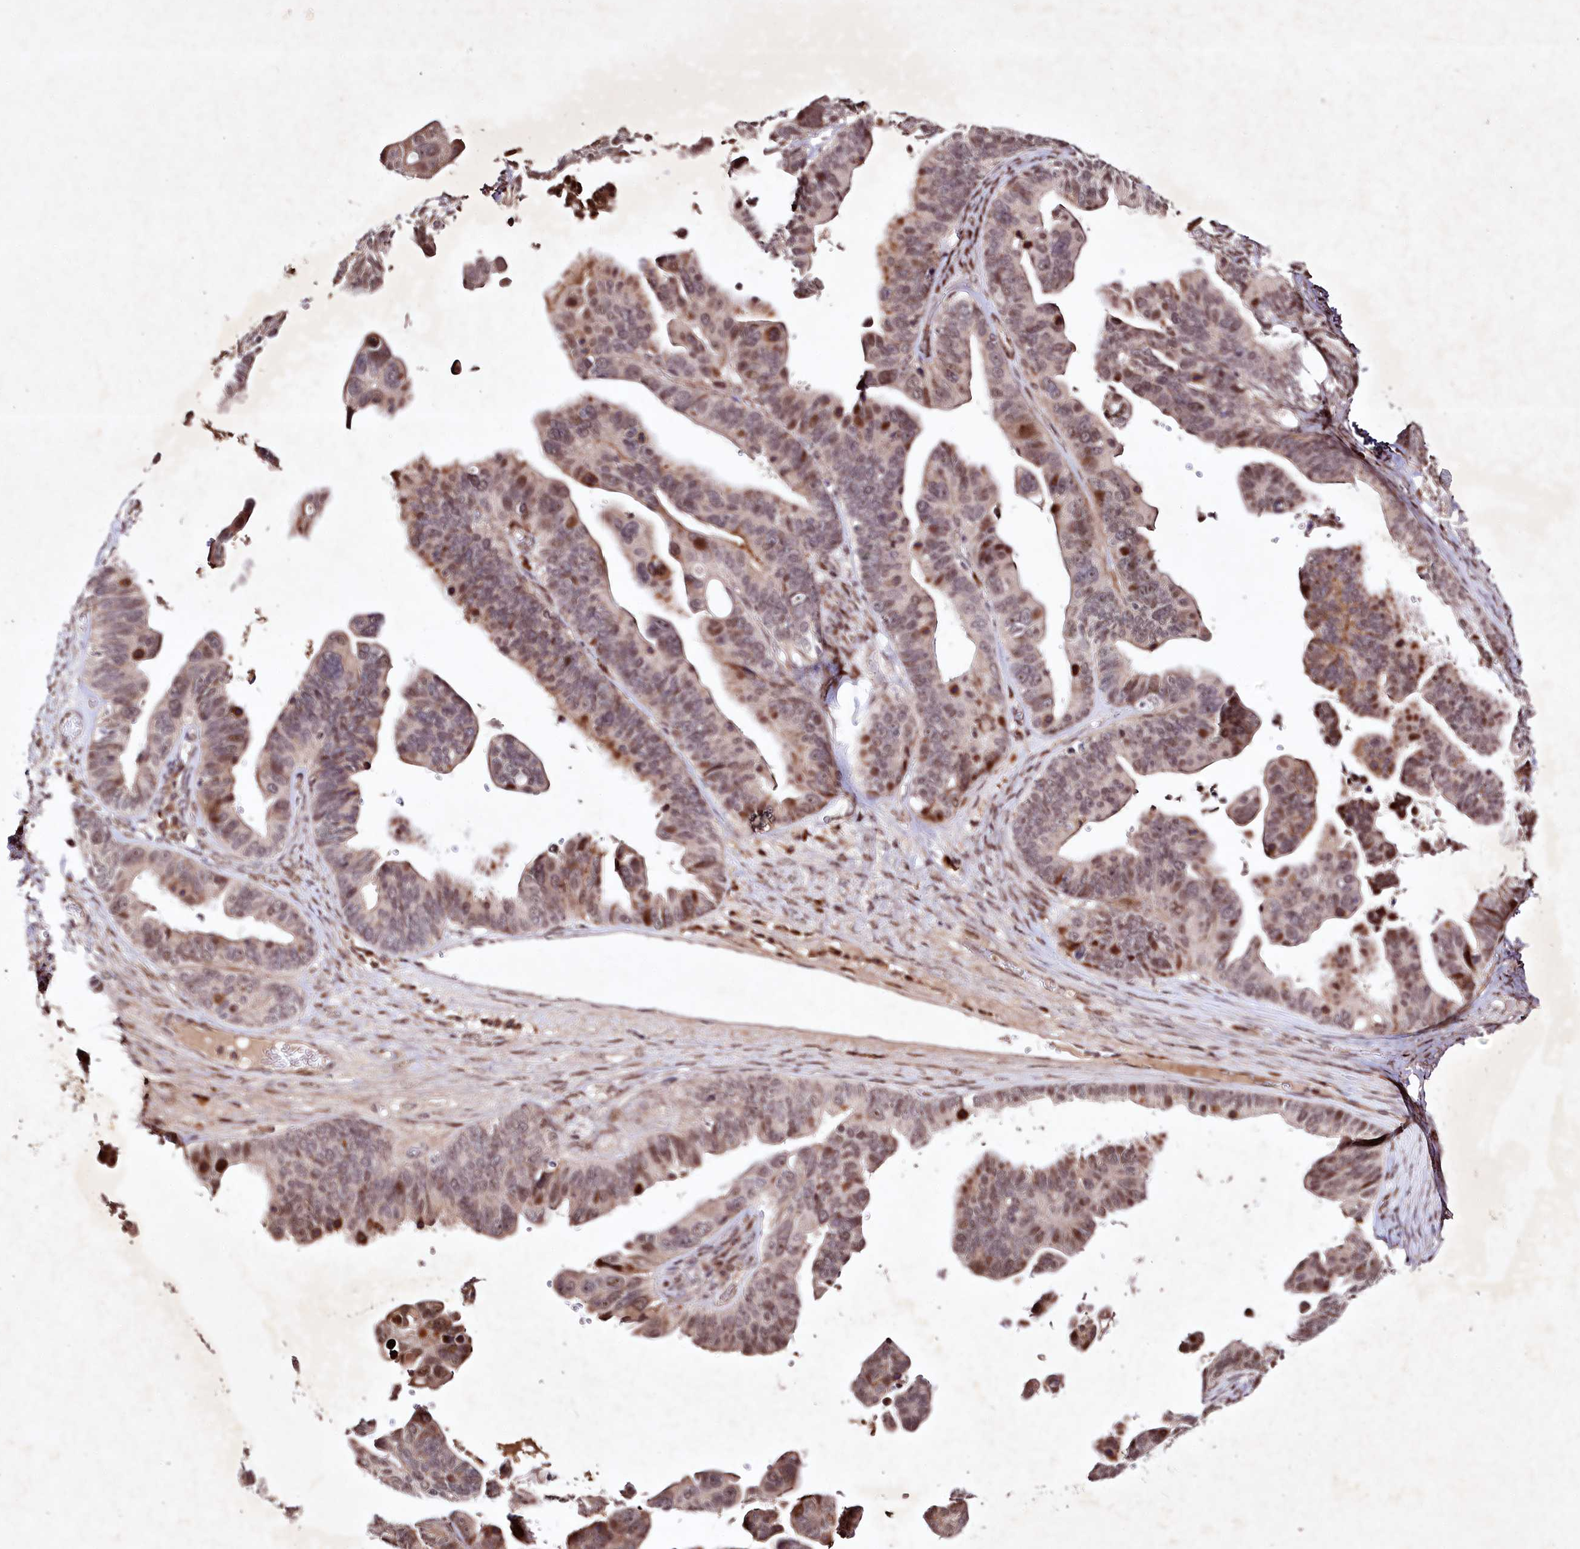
{"staining": {"intensity": "moderate", "quantity": ">75%", "location": "cytoplasmic/membranous,nuclear"}, "tissue": "ovarian cancer", "cell_type": "Tumor cells", "image_type": "cancer", "snomed": [{"axis": "morphology", "description": "Cystadenocarcinoma, serous, NOS"}, {"axis": "topography", "description": "Ovary"}], "caption": "A high-resolution histopathology image shows immunohistochemistry staining of serous cystadenocarcinoma (ovarian), which exhibits moderate cytoplasmic/membranous and nuclear expression in approximately >75% of tumor cells. Using DAB (brown) and hematoxylin (blue) stains, captured at high magnification using brightfield microscopy.", "gene": "DMP1", "patient": {"sex": "female", "age": 56}}